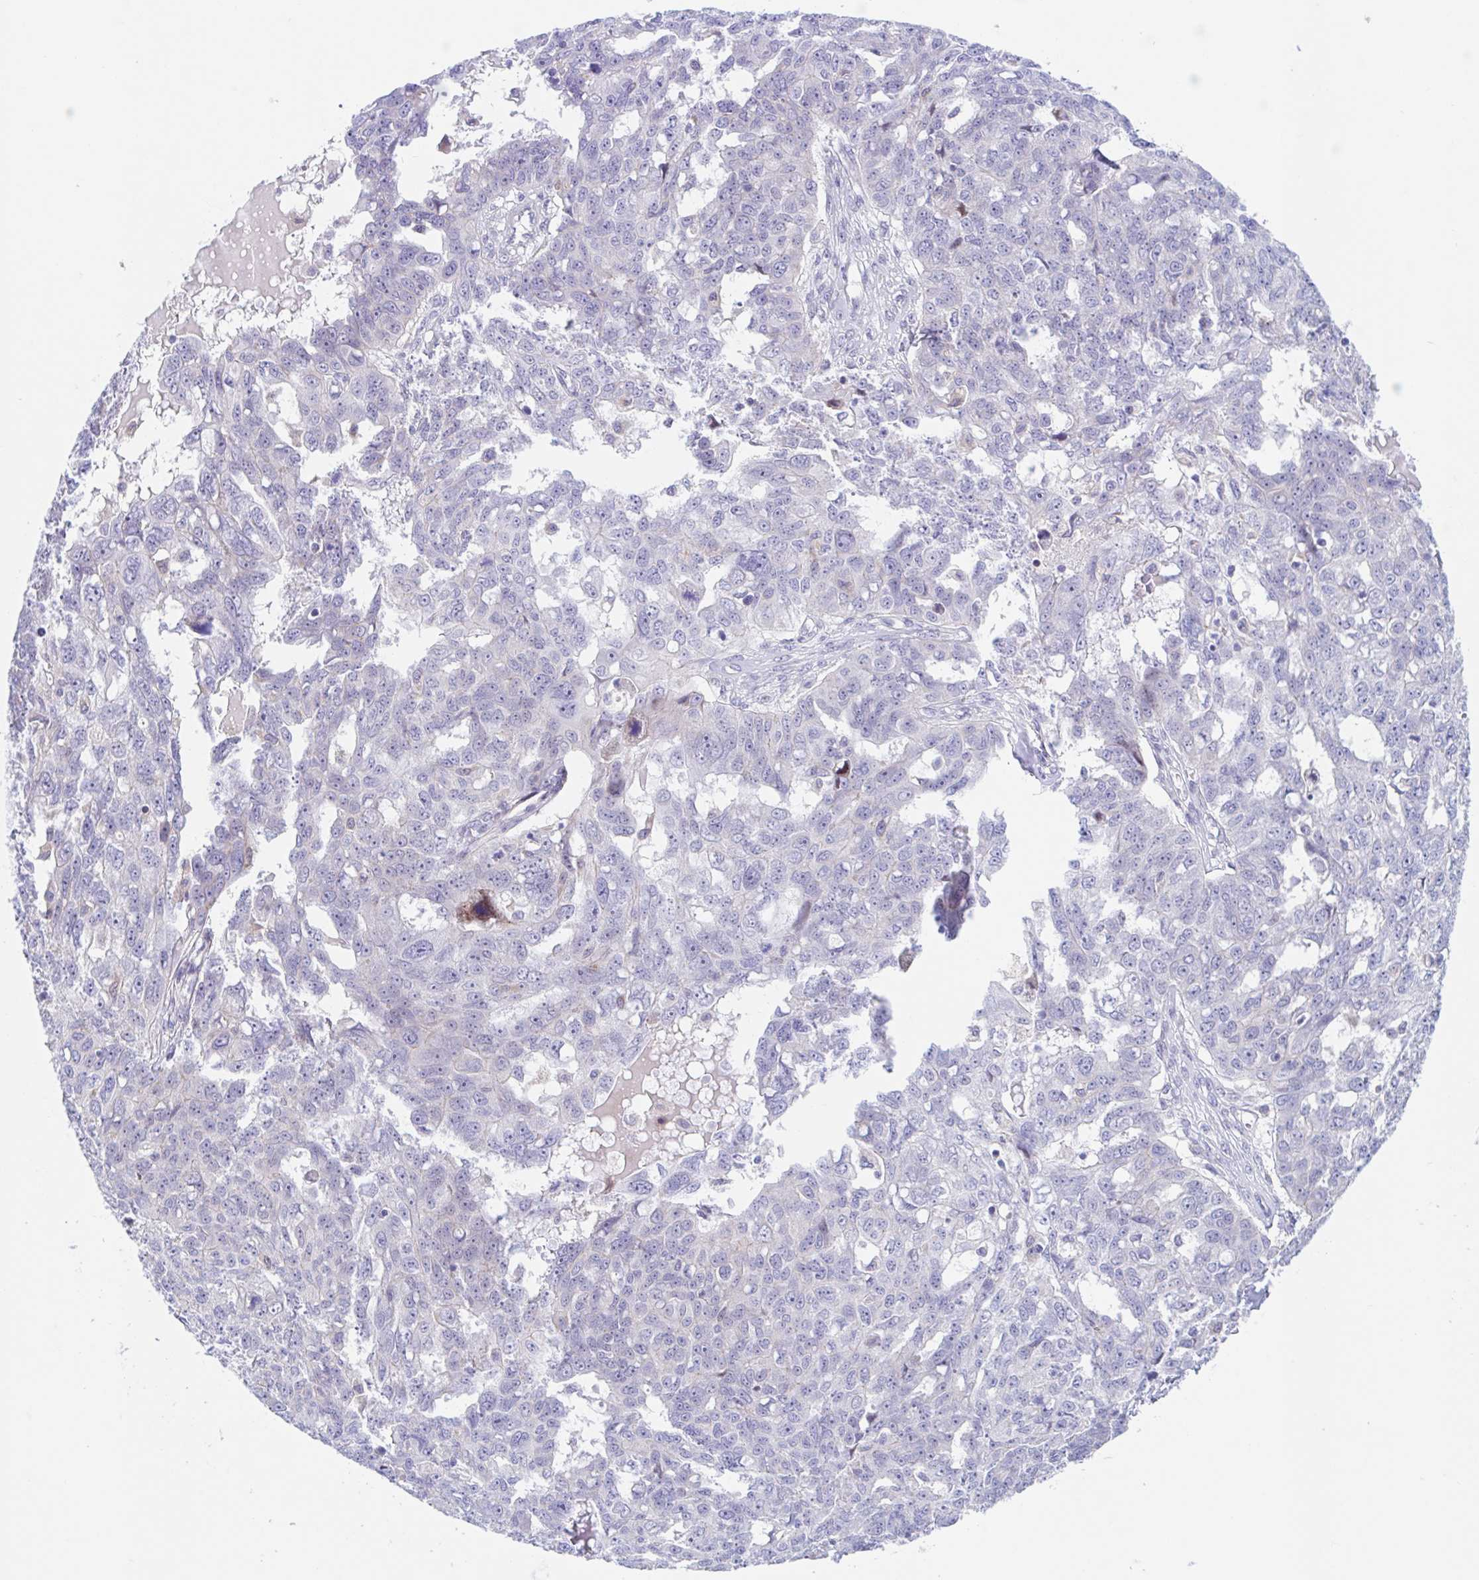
{"staining": {"intensity": "negative", "quantity": "none", "location": "none"}, "tissue": "ovarian cancer", "cell_type": "Tumor cells", "image_type": "cancer", "snomed": [{"axis": "morphology", "description": "Carcinoma, endometroid"}, {"axis": "topography", "description": "Ovary"}], "caption": "Ovarian cancer stained for a protein using IHC exhibits no staining tumor cells.", "gene": "TMEM86A", "patient": {"sex": "female", "age": 70}}